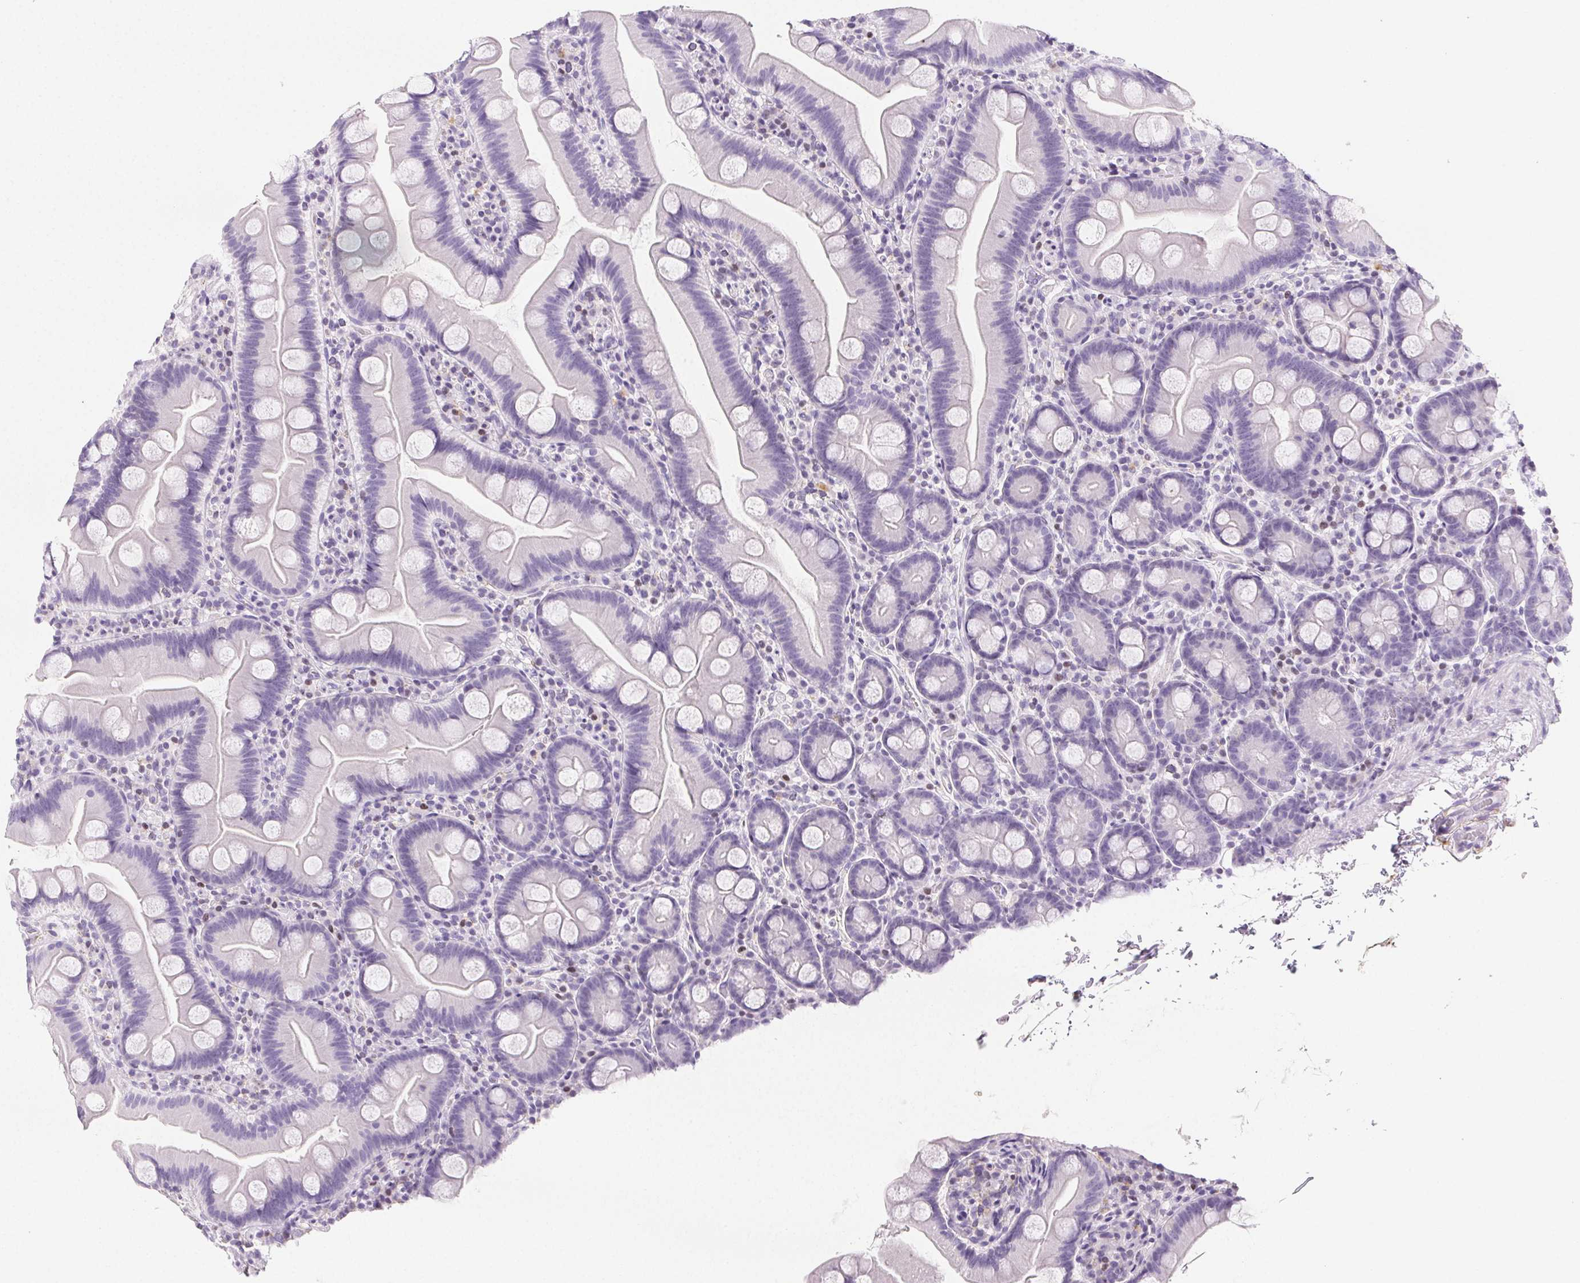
{"staining": {"intensity": "negative", "quantity": "none", "location": "none"}, "tissue": "small intestine", "cell_type": "Glandular cells", "image_type": "normal", "snomed": [{"axis": "morphology", "description": "Normal tissue, NOS"}, {"axis": "topography", "description": "Small intestine"}], "caption": "Immunohistochemical staining of unremarkable small intestine demonstrates no significant positivity in glandular cells. (DAB IHC visualized using brightfield microscopy, high magnification).", "gene": "BEND2", "patient": {"sex": "female", "age": 68}}